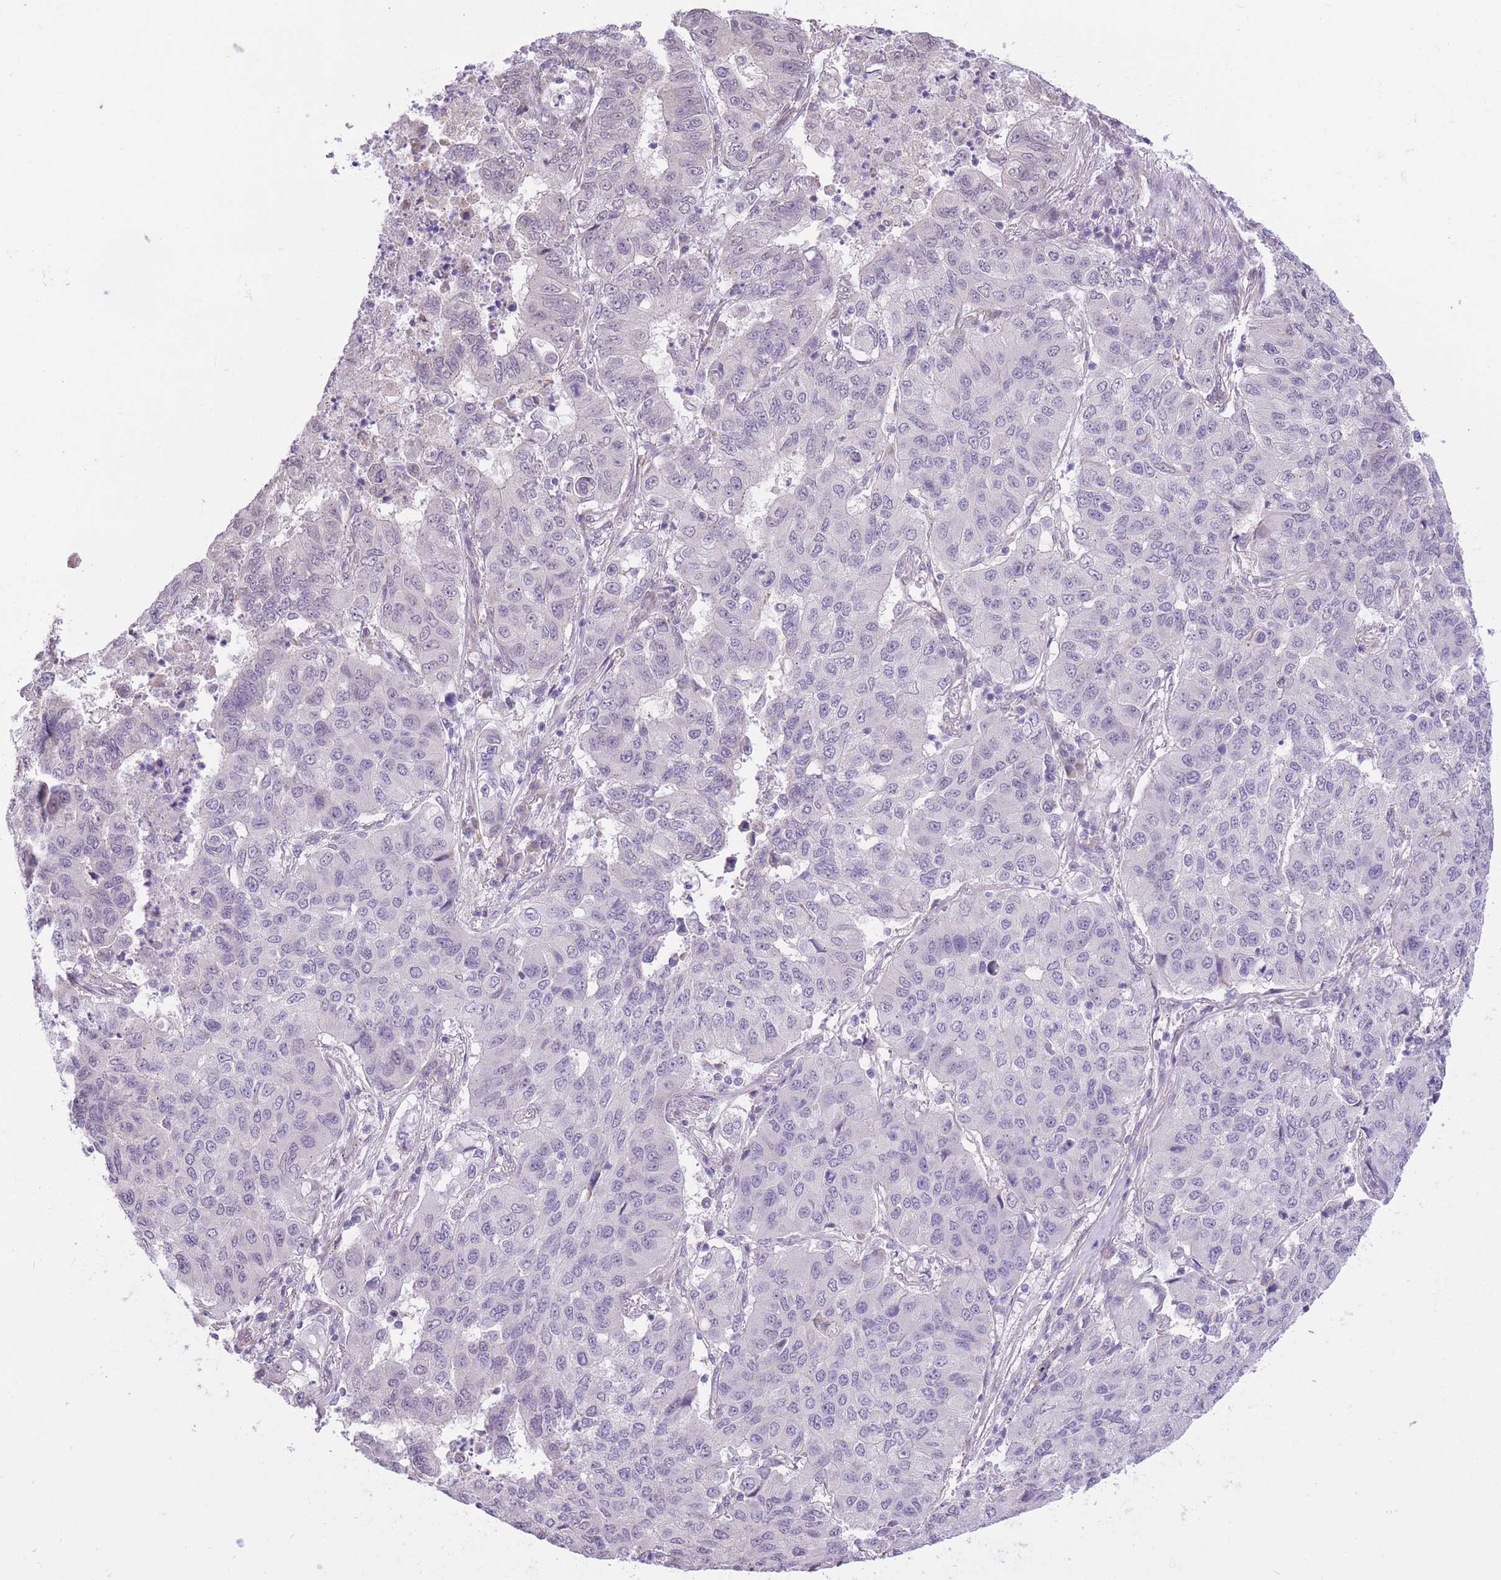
{"staining": {"intensity": "negative", "quantity": "none", "location": "none"}, "tissue": "lung cancer", "cell_type": "Tumor cells", "image_type": "cancer", "snomed": [{"axis": "morphology", "description": "Squamous cell carcinoma, NOS"}, {"axis": "topography", "description": "Lung"}], "caption": "High power microscopy photomicrograph of an IHC image of lung cancer, revealing no significant expression in tumor cells.", "gene": "PSG8", "patient": {"sex": "male", "age": 74}}